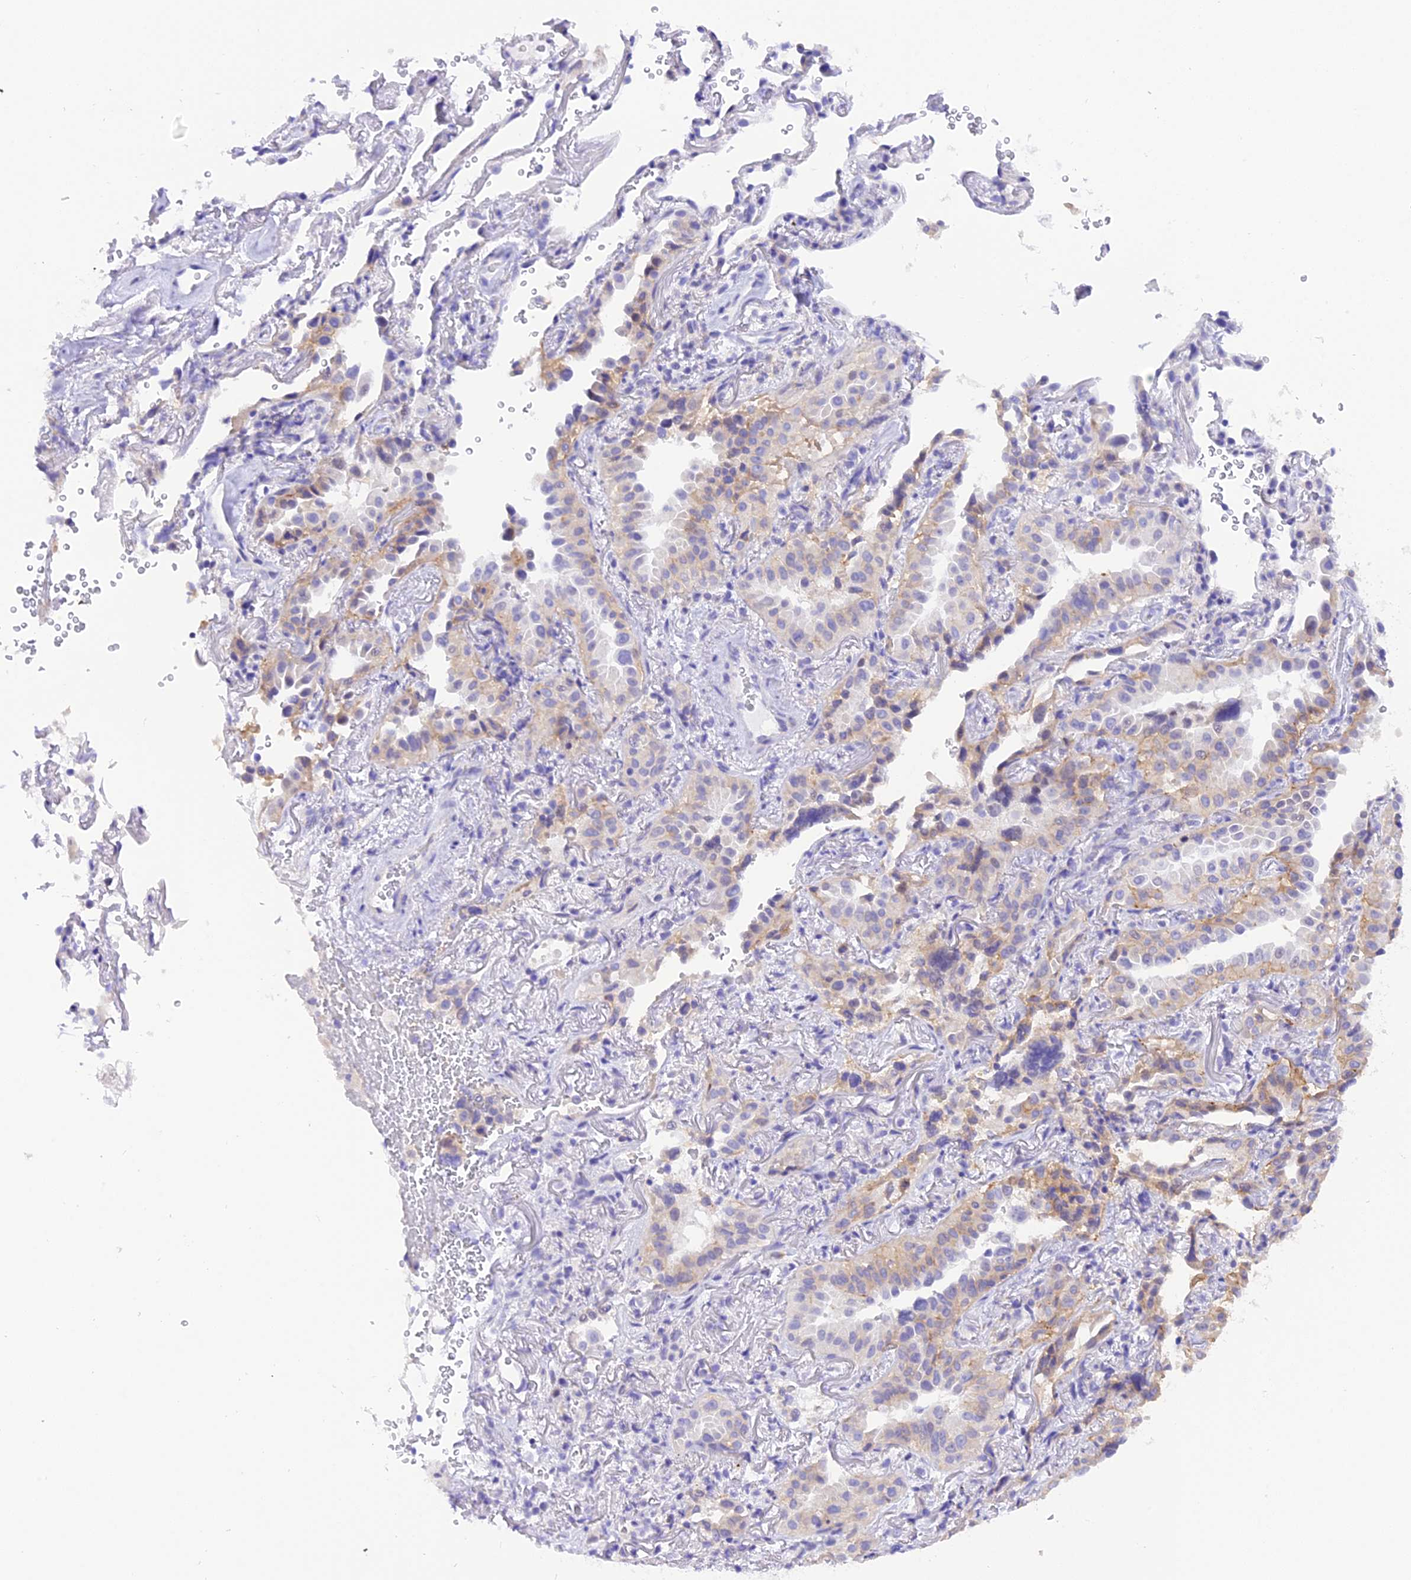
{"staining": {"intensity": "weak", "quantity": "25%-75%", "location": "cytoplasmic/membranous"}, "tissue": "lung cancer", "cell_type": "Tumor cells", "image_type": "cancer", "snomed": [{"axis": "morphology", "description": "Adenocarcinoma, NOS"}, {"axis": "topography", "description": "Lung"}], "caption": "Adenocarcinoma (lung) stained with DAB immunohistochemistry demonstrates low levels of weak cytoplasmic/membranous positivity in about 25%-75% of tumor cells.", "gene": "COL6A5", "patient": {"sex": "female", "age": 69}}